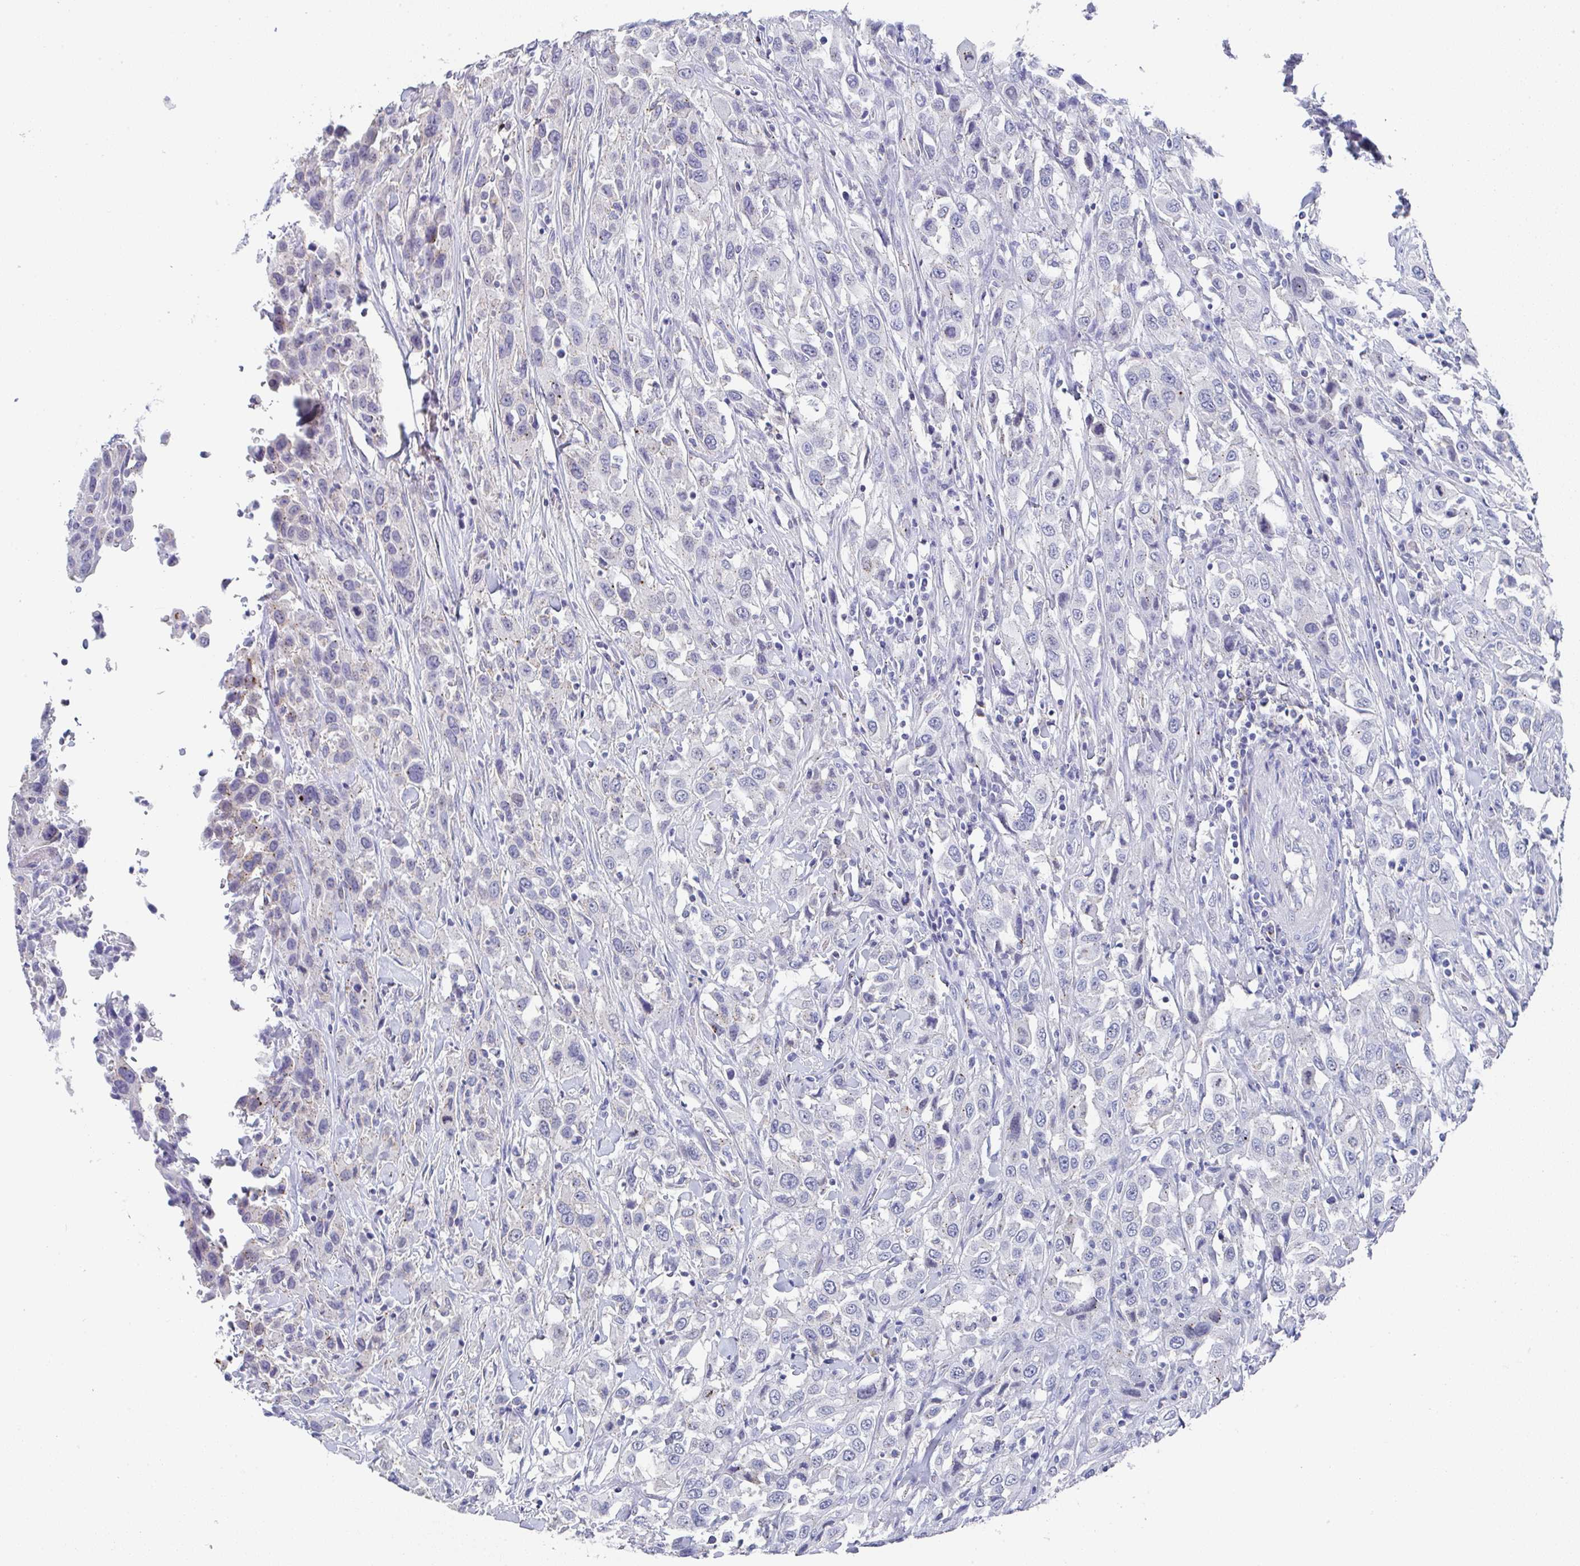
{"staining": {"intensity": "negative", "quantity": "none", "location": "none"}, "tissue": "urothelial cancer", "cell_type": "Tumor cells", "image_type": "cancer", "snomed": [{"axis": "morphology", "description": "Urothelial carcinoma, High grade"}, {"axis": "topography", "description": "Urinary bladder"}], "caption": "A micrograph of urothelial cancer stained for a protein displays no brown staining in tumor cells.", "gene": "TNFRSF8", "patient": {"sex": "male", "age": 61}}